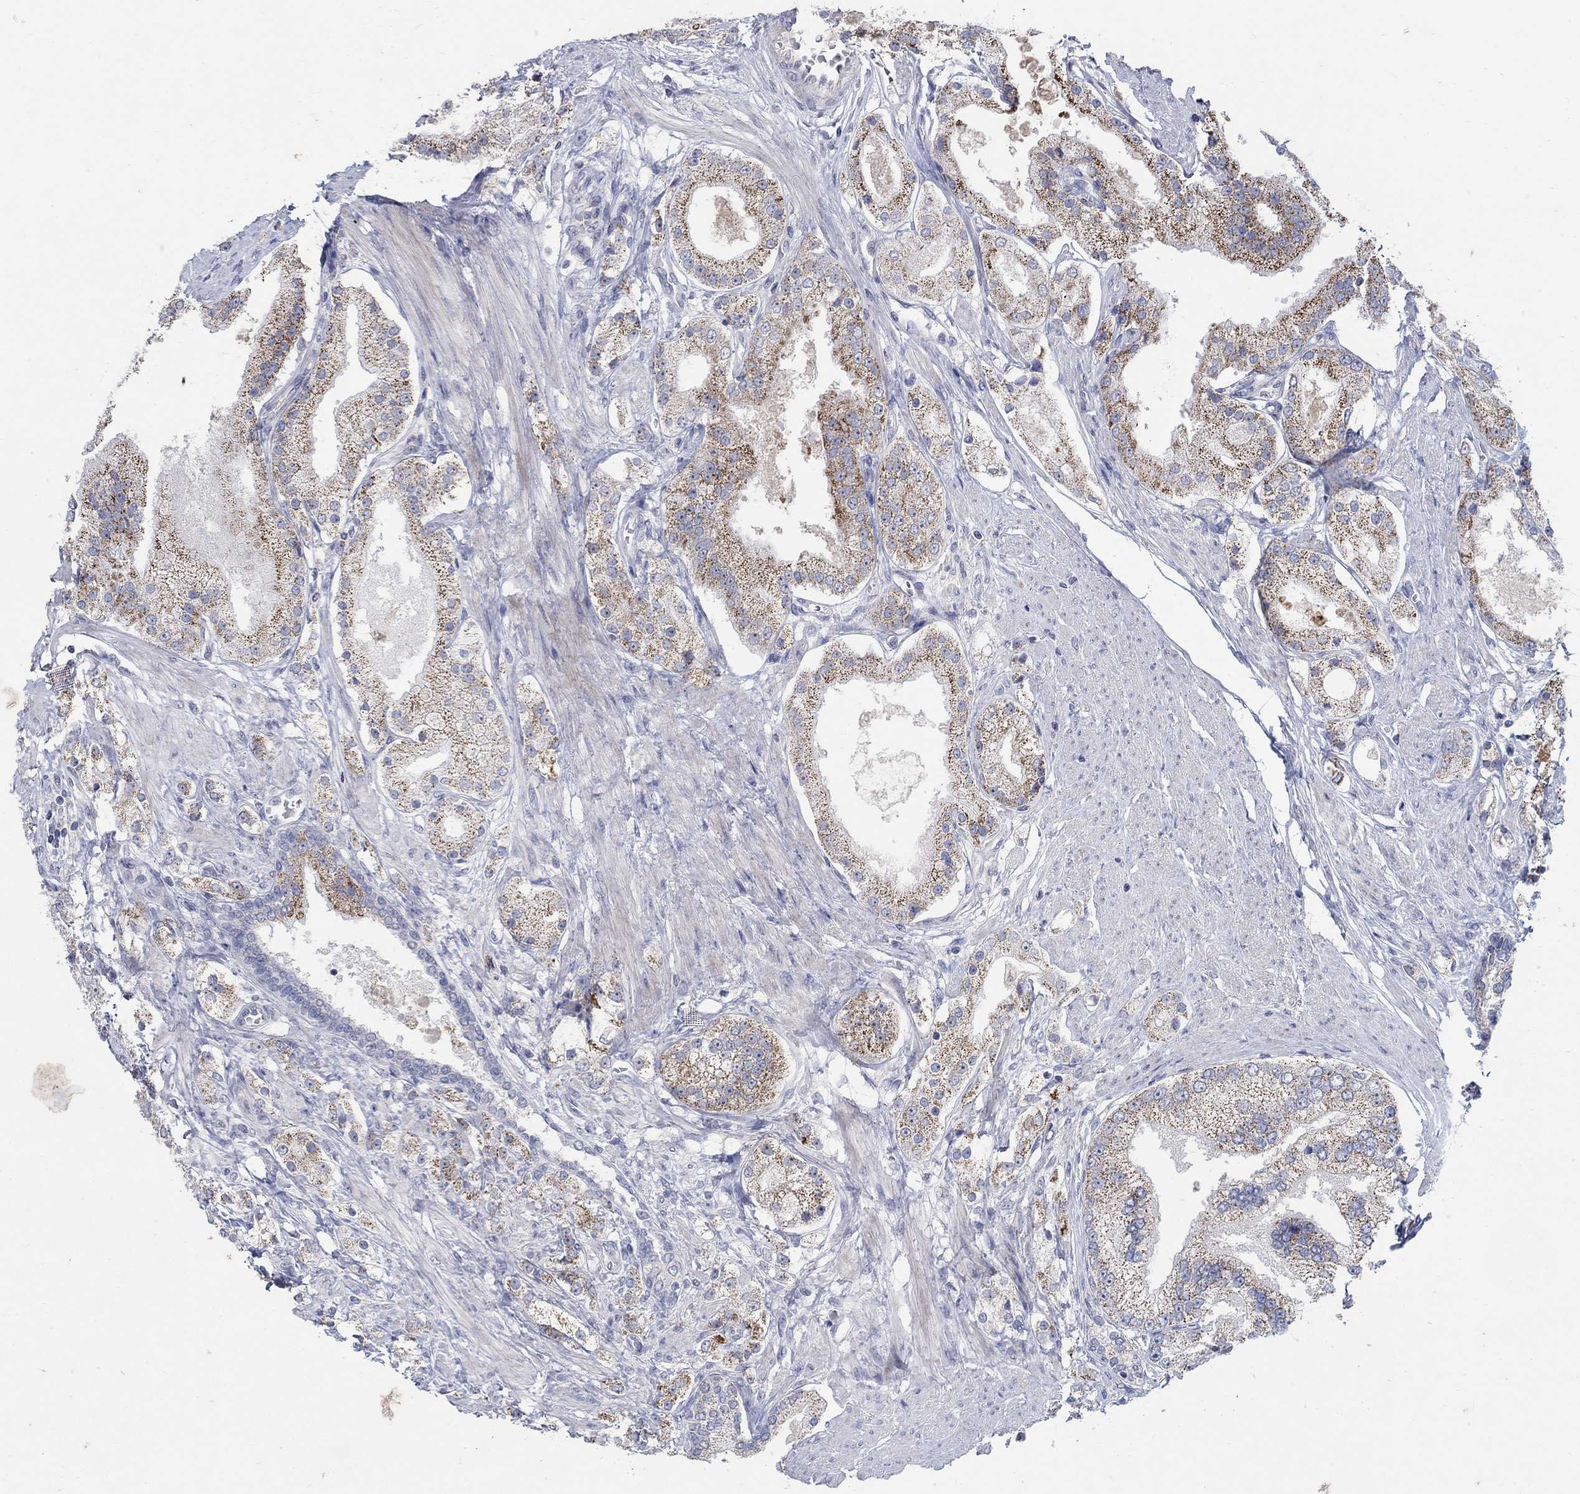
{"staining": {"intensity": "strong", "quantity": "25%-75%", "location": "cytoplasmic/membranous"}, "tissue": "prostate cancer", "cell_type": "Tumor cells", "image_type": "cancer", "snomed": [{"axis": "morphology", "description": "Adenocarcinoma, NOS"}, {"axis": "topography", "description": "Prostate and seminal vesicle, NOS"}, {"axis": "topography", "description": "Prostate"}], "caption": "A photomicrograph of prostate adenocarcinoma stained for a protein displays strong cytoplasmic/membranous brown staining in tumor cells.", "gene": "HMX2", "patient": {"sex": "male", "age": 67}}